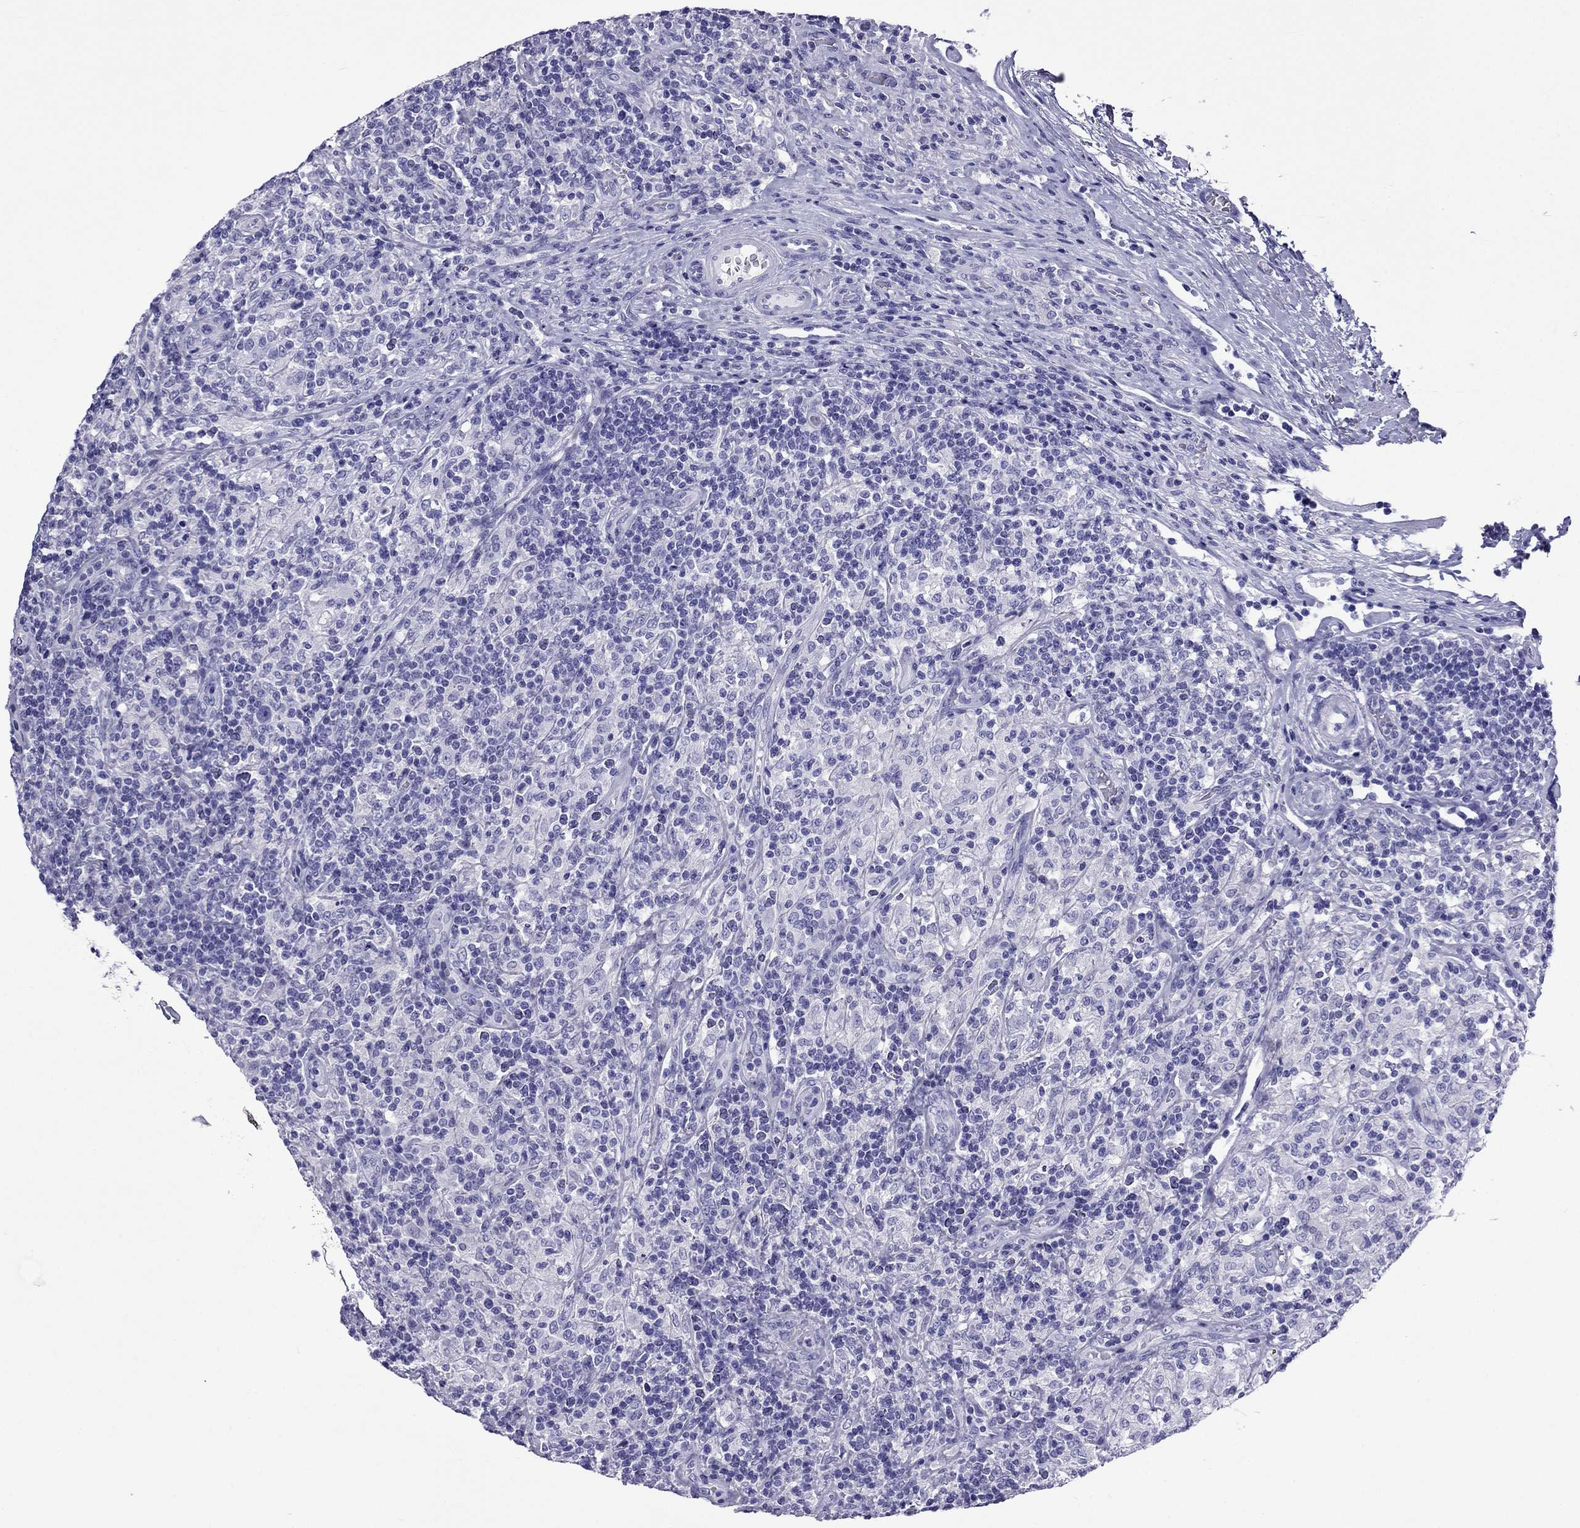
{"staining": {"intensity": "negative", "quantity": "none", "location": "none"}, "tissue": "lymphoma", "cell_type": "Tumor cells", "image_type": "cancer", "snomed": [{"axis": "morphology", "description": "Hodgkin's disease, NOS"}, {"axis": "topography", "description": "Lymph node"}], "caption": "This is a histopathology image of immunohistochemistry (IHC) staining of lymphoma, which shows no expression in tumor cells.", "gene": "ARR3", "patient": {"sex": "male", "age": 70}}